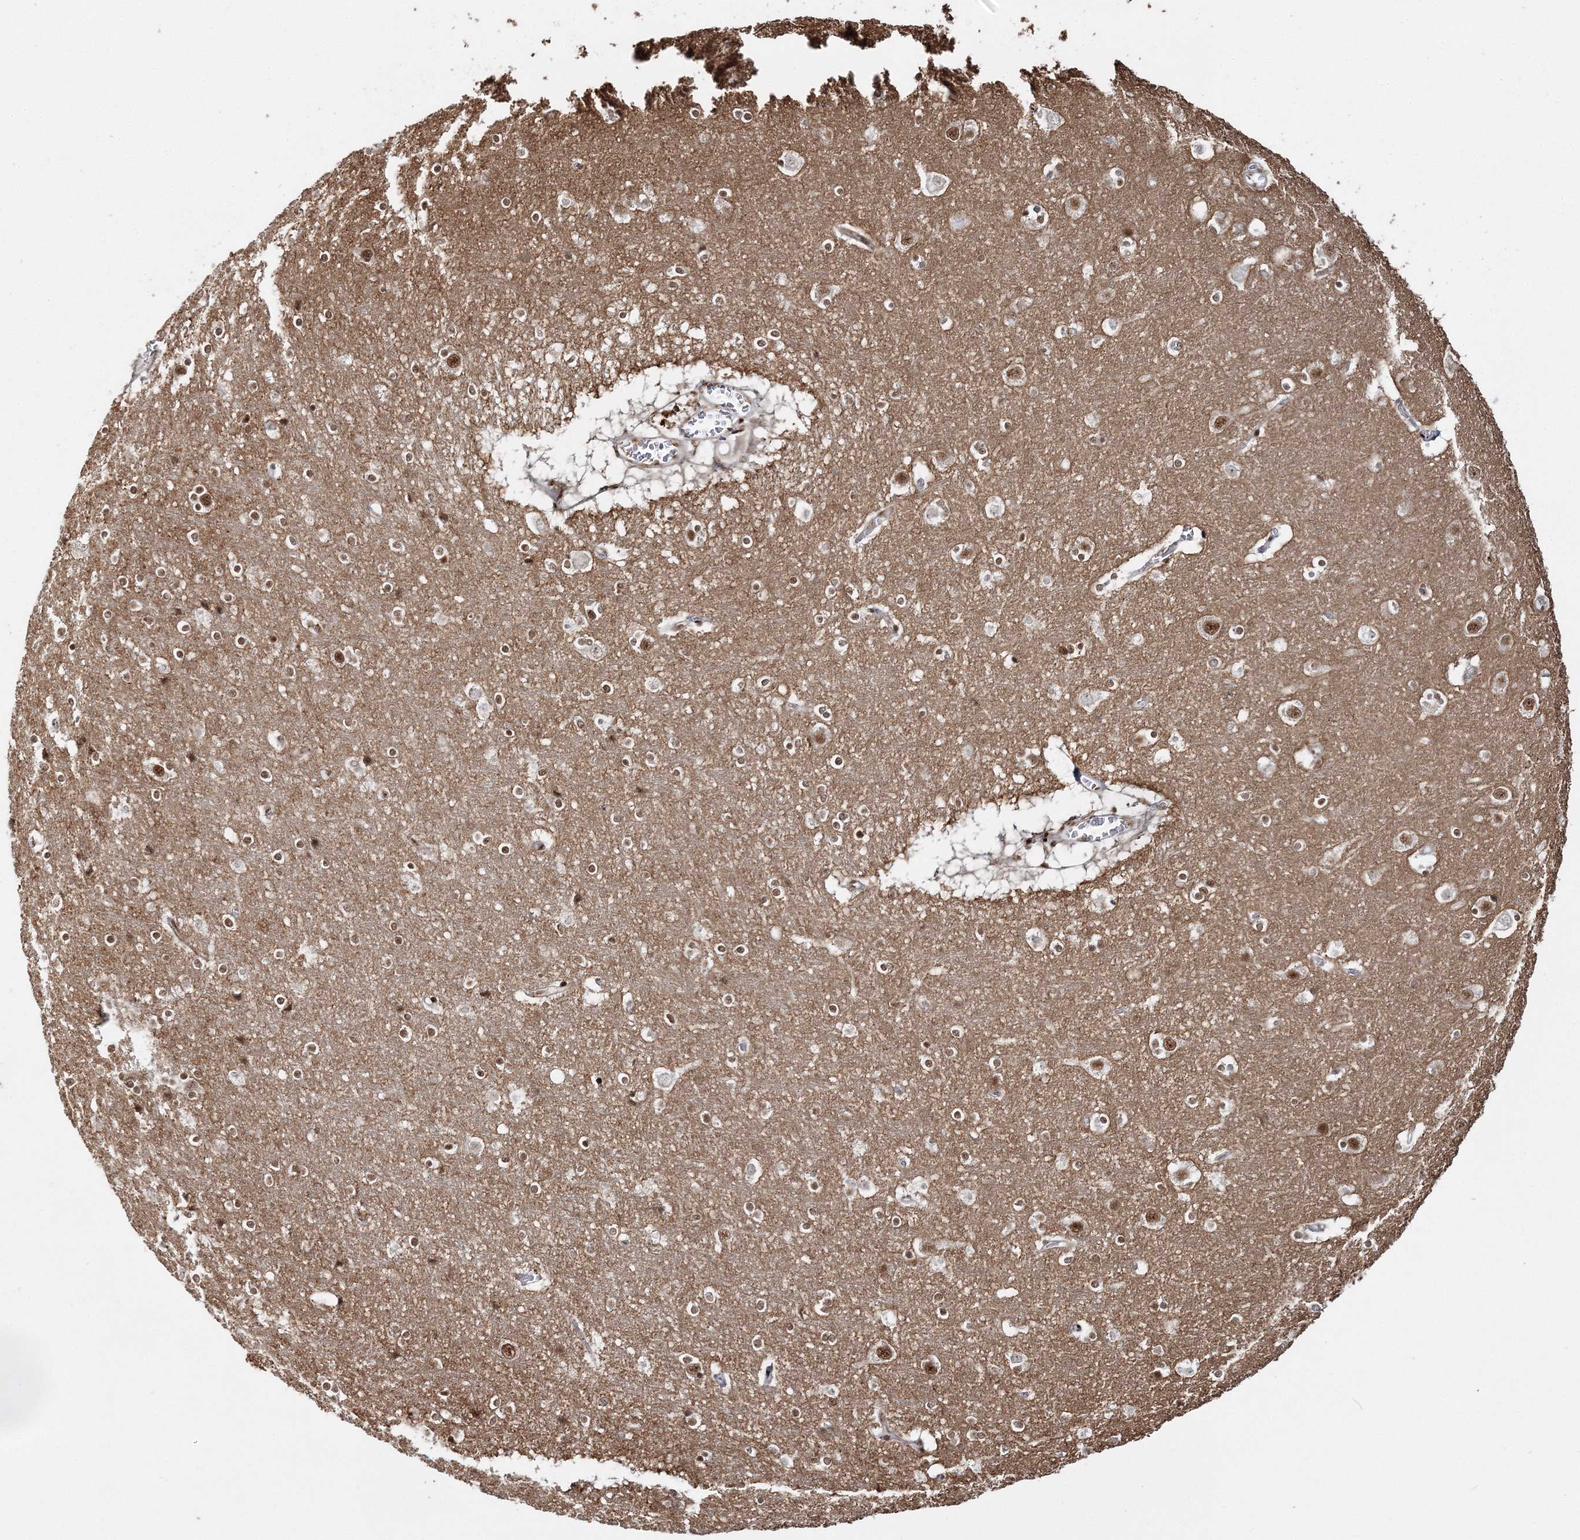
{"staining": {"intensity": "moderate", "quantity": "<25%", "location": "nuclear"}, "tissue": "cerebral cortex", "cell_type": "Endothelial cells", "image_type": "normal", "snomed": [{"axis": "morphology", "description": "Normal tissue, NOS"}, {"axis": "topography", "description": "Cerebral cortex"}], "caption": "Protein expression analysis of normal cerebral cortex exhibits moderate nuclear expression in approximately <25% of endothelial cells. (DAB IHC with brightfield microscopy, high magnification).", "gene": "ENSG00000290315", "patient": {"sex": "male", "age": 54}}